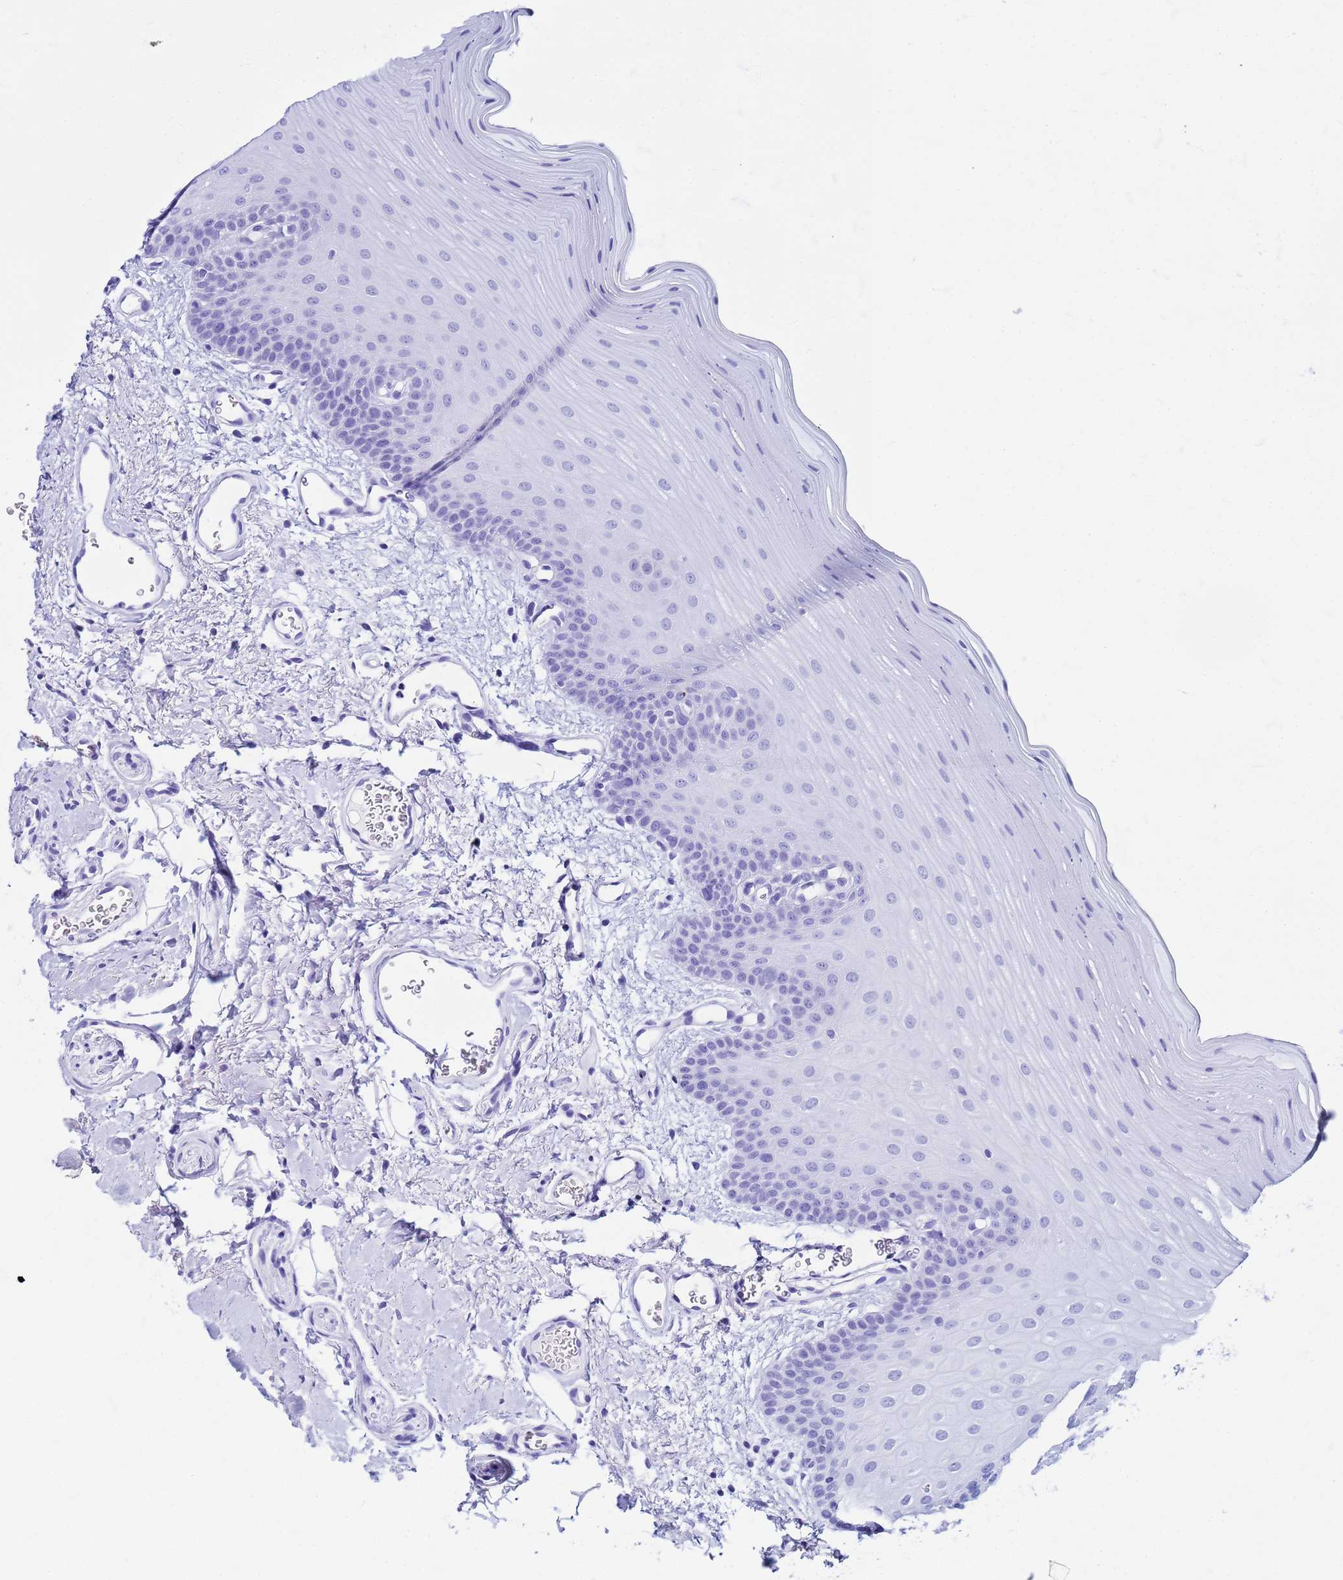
{"staining": {"intensity": "negative", "quantity": "none", "location": "none"}, "tissue": "oral mucosa", "cell_type": "Squamous epithelial cells", "image_type": "normal", "snomed": [{"axis": "morphology", "description": "Normal tissue, NOS"}, {"axis": "topography", "description": "Oral tissue"}], "caption": "Immunohistochemical staining of benign oral mucosa exhibits no significant expression in squamous epithelial cells.", "gene": "FAM184B", "patient": {"sex": "male", "age": 68}}